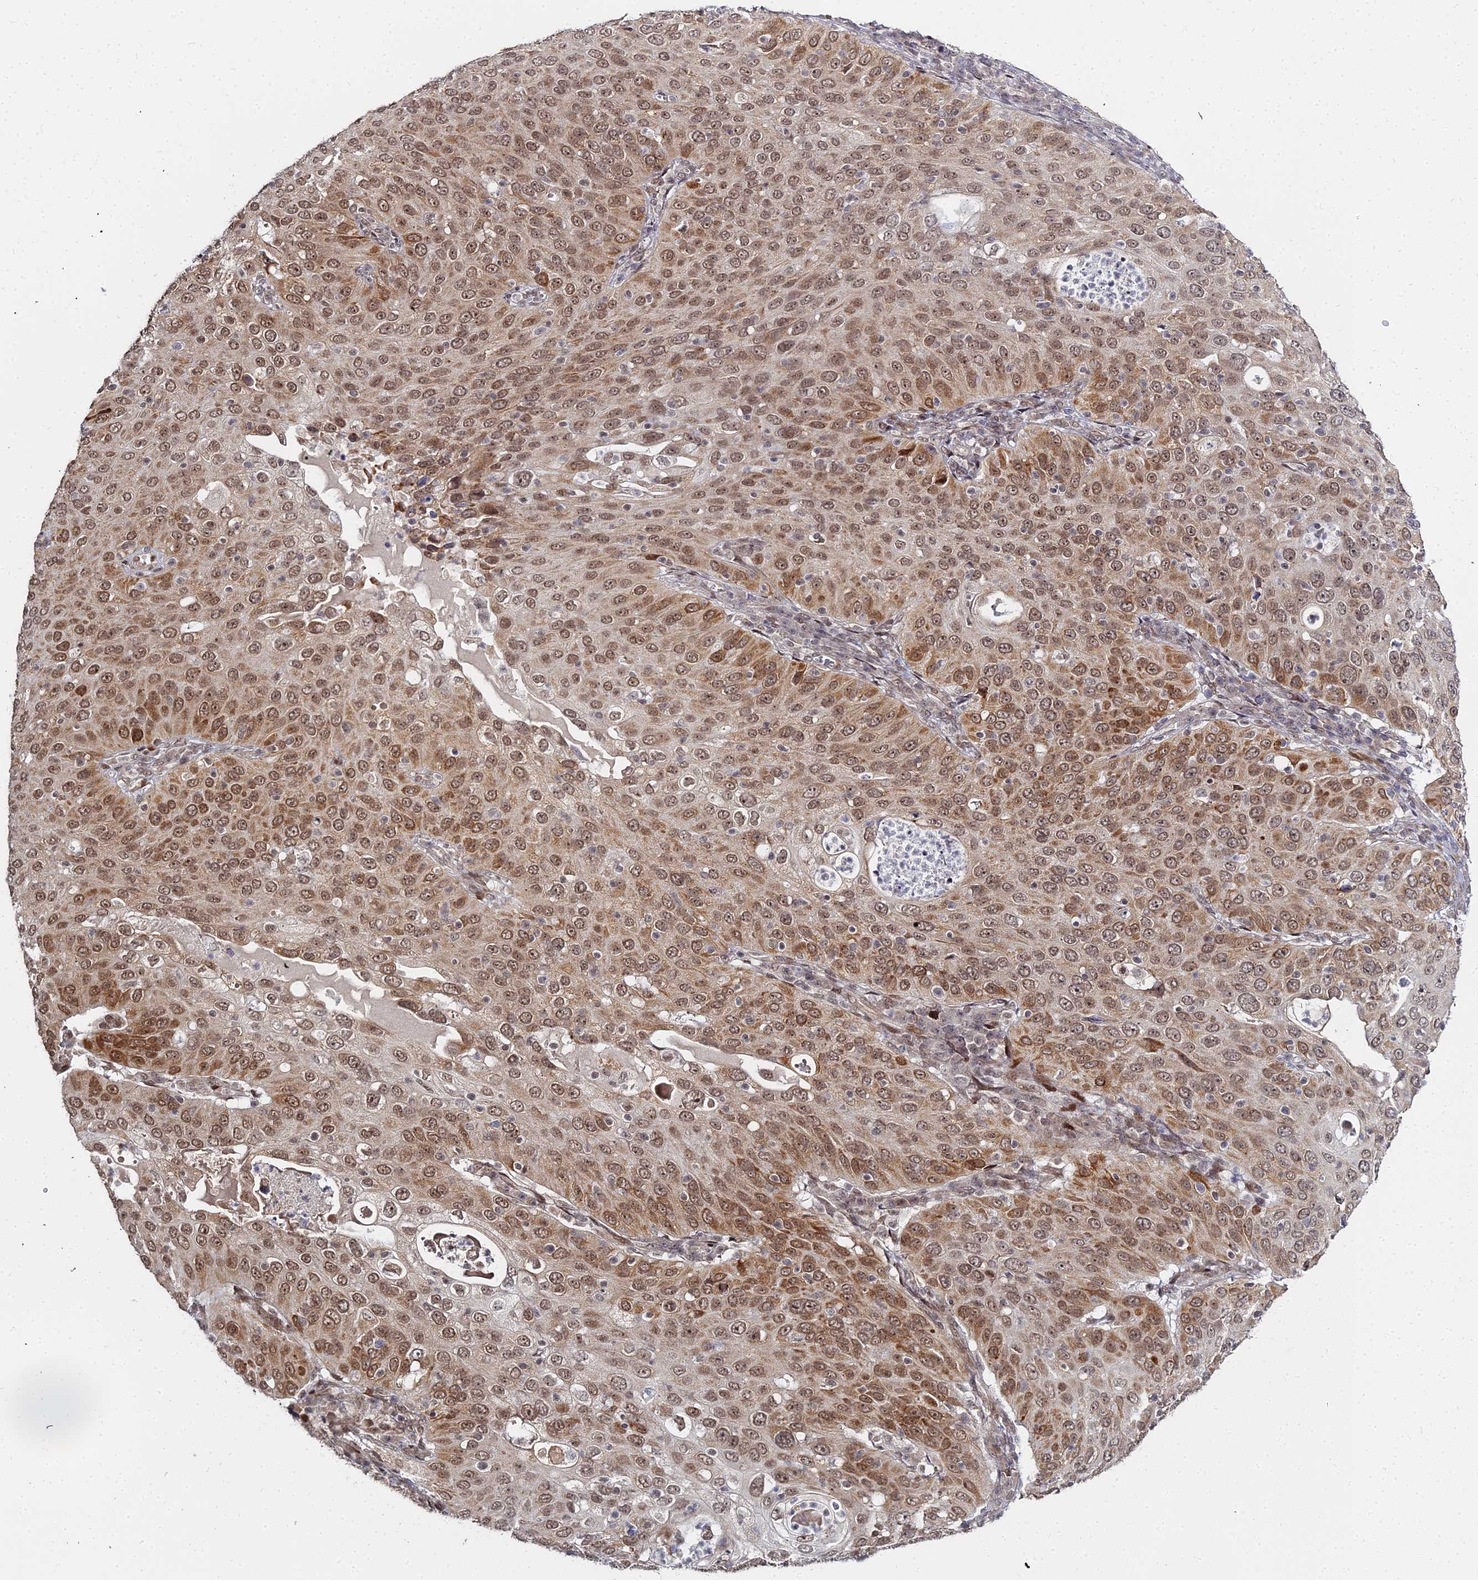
{"staining": {"intensity": "moderate", "quantity": ">75%", "location": "cytoplasmic/membranous,nuclear"}, "tissue": "cervical cancer", "cell_type": "Tumor cells", "image_type": "cancer", "snomed": [{"axis": "morphology", "description": "Squamous cell carcinoma, NOS"}, {"axis": "topography", "description": "Cervix"}], "caption": "Moderate cytoplasmic/membranous and nuclear protein staining is identified in about >75% of tumor cells in cervical cancer.", "gene": "ABCA2", "patient": {"sex": "female", "age": 36}}